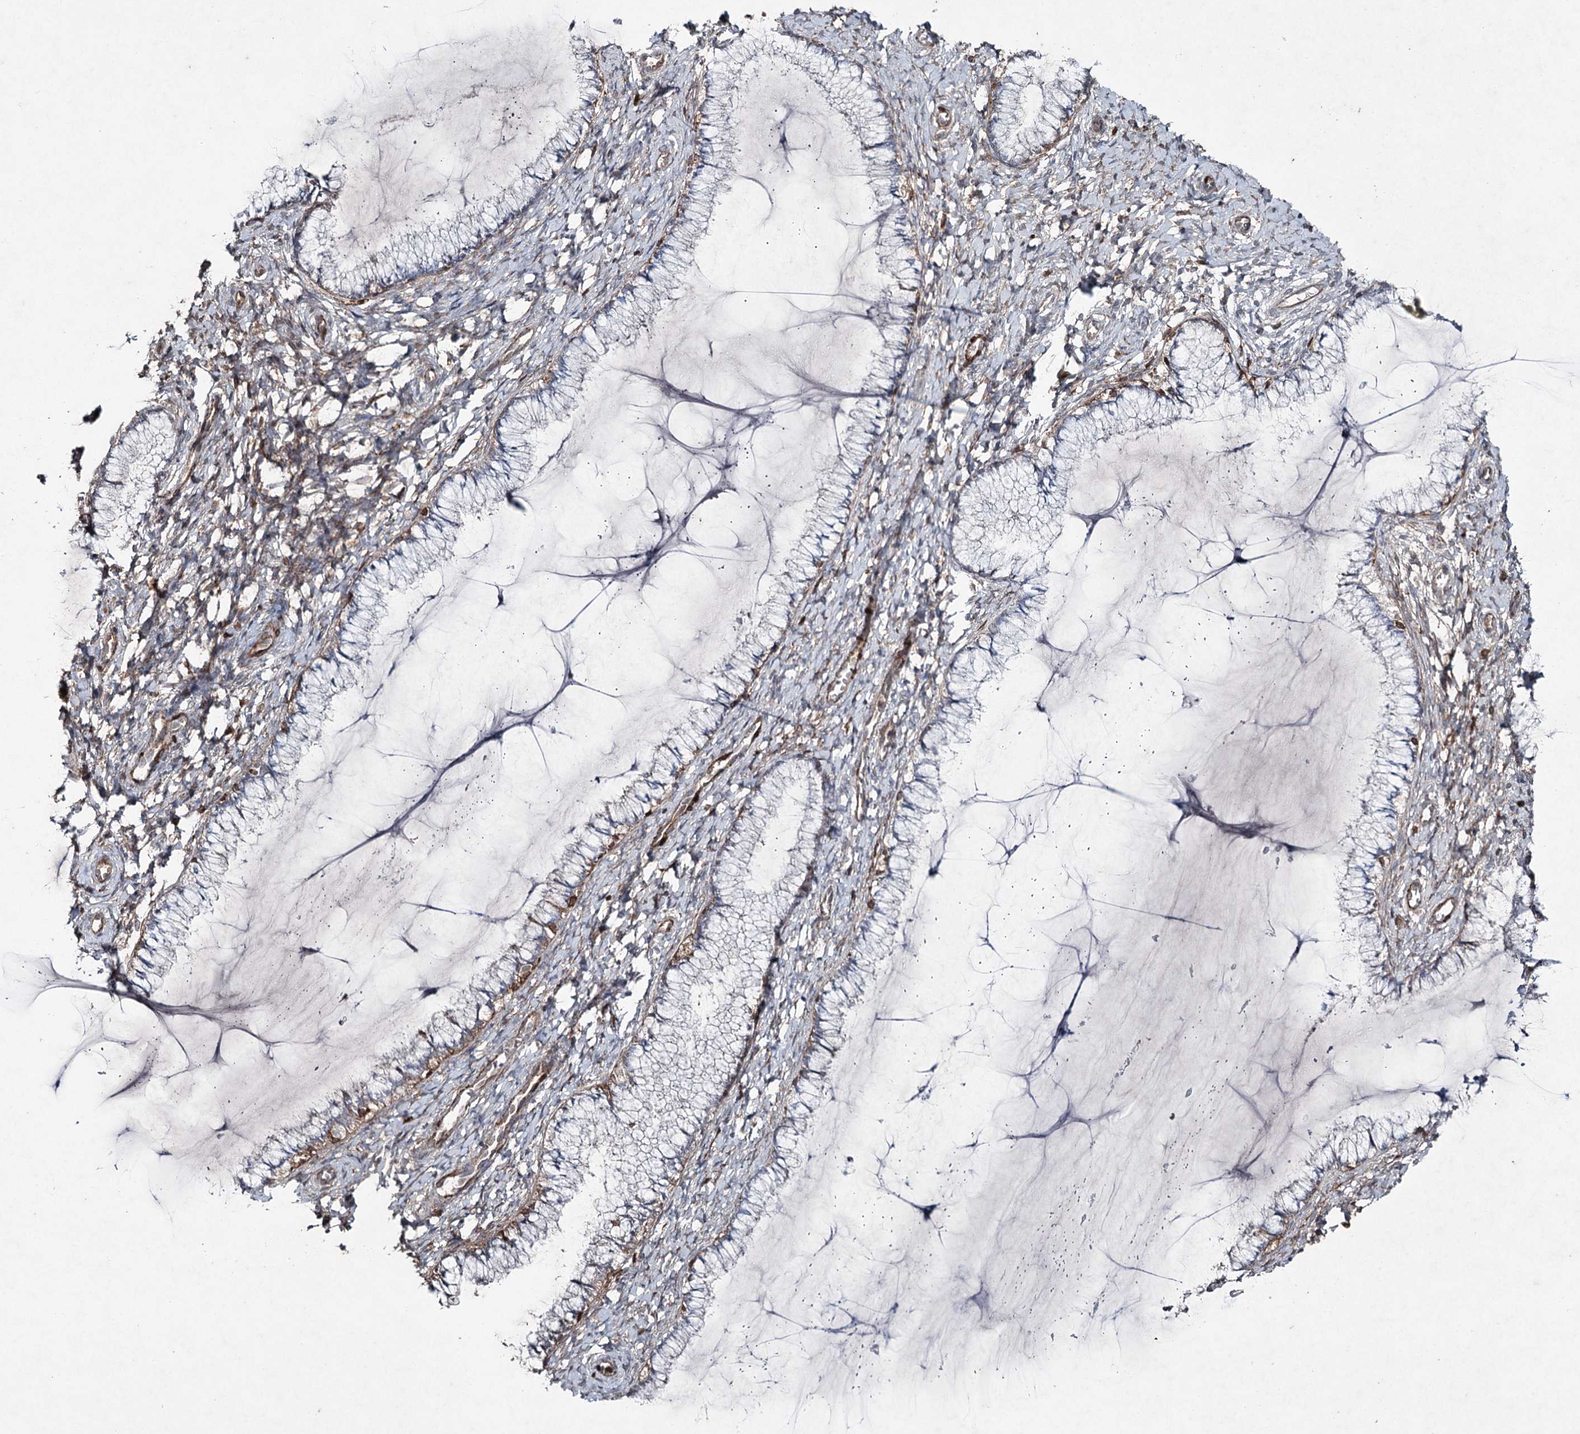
{"staining": {"intensity": "weak", "quantity": "<25%", "location": "cytoplasmic/membranous"}, "tissue": "cervix", "cell_type": "Glandular cells", "image_type": "normal", "snomed": [{"axis": "morphology", "description": "Normal tissue, NOS"}, {"axis": "morphology", "description": "Adenocarcinoma, NOS"}, {"axis": "topography", "description": "Cervix"}], "caption": "A high-resolution micrograph shows IHC staining of benign cervix, which displays no significant expression in glandular cells. (DAB (3,3'-diaminobenzidine) immunohistochemistry (IHC), high magnification).", "gene": "PGLYRP2", "patient": {"sex": "female", "age": 29}}